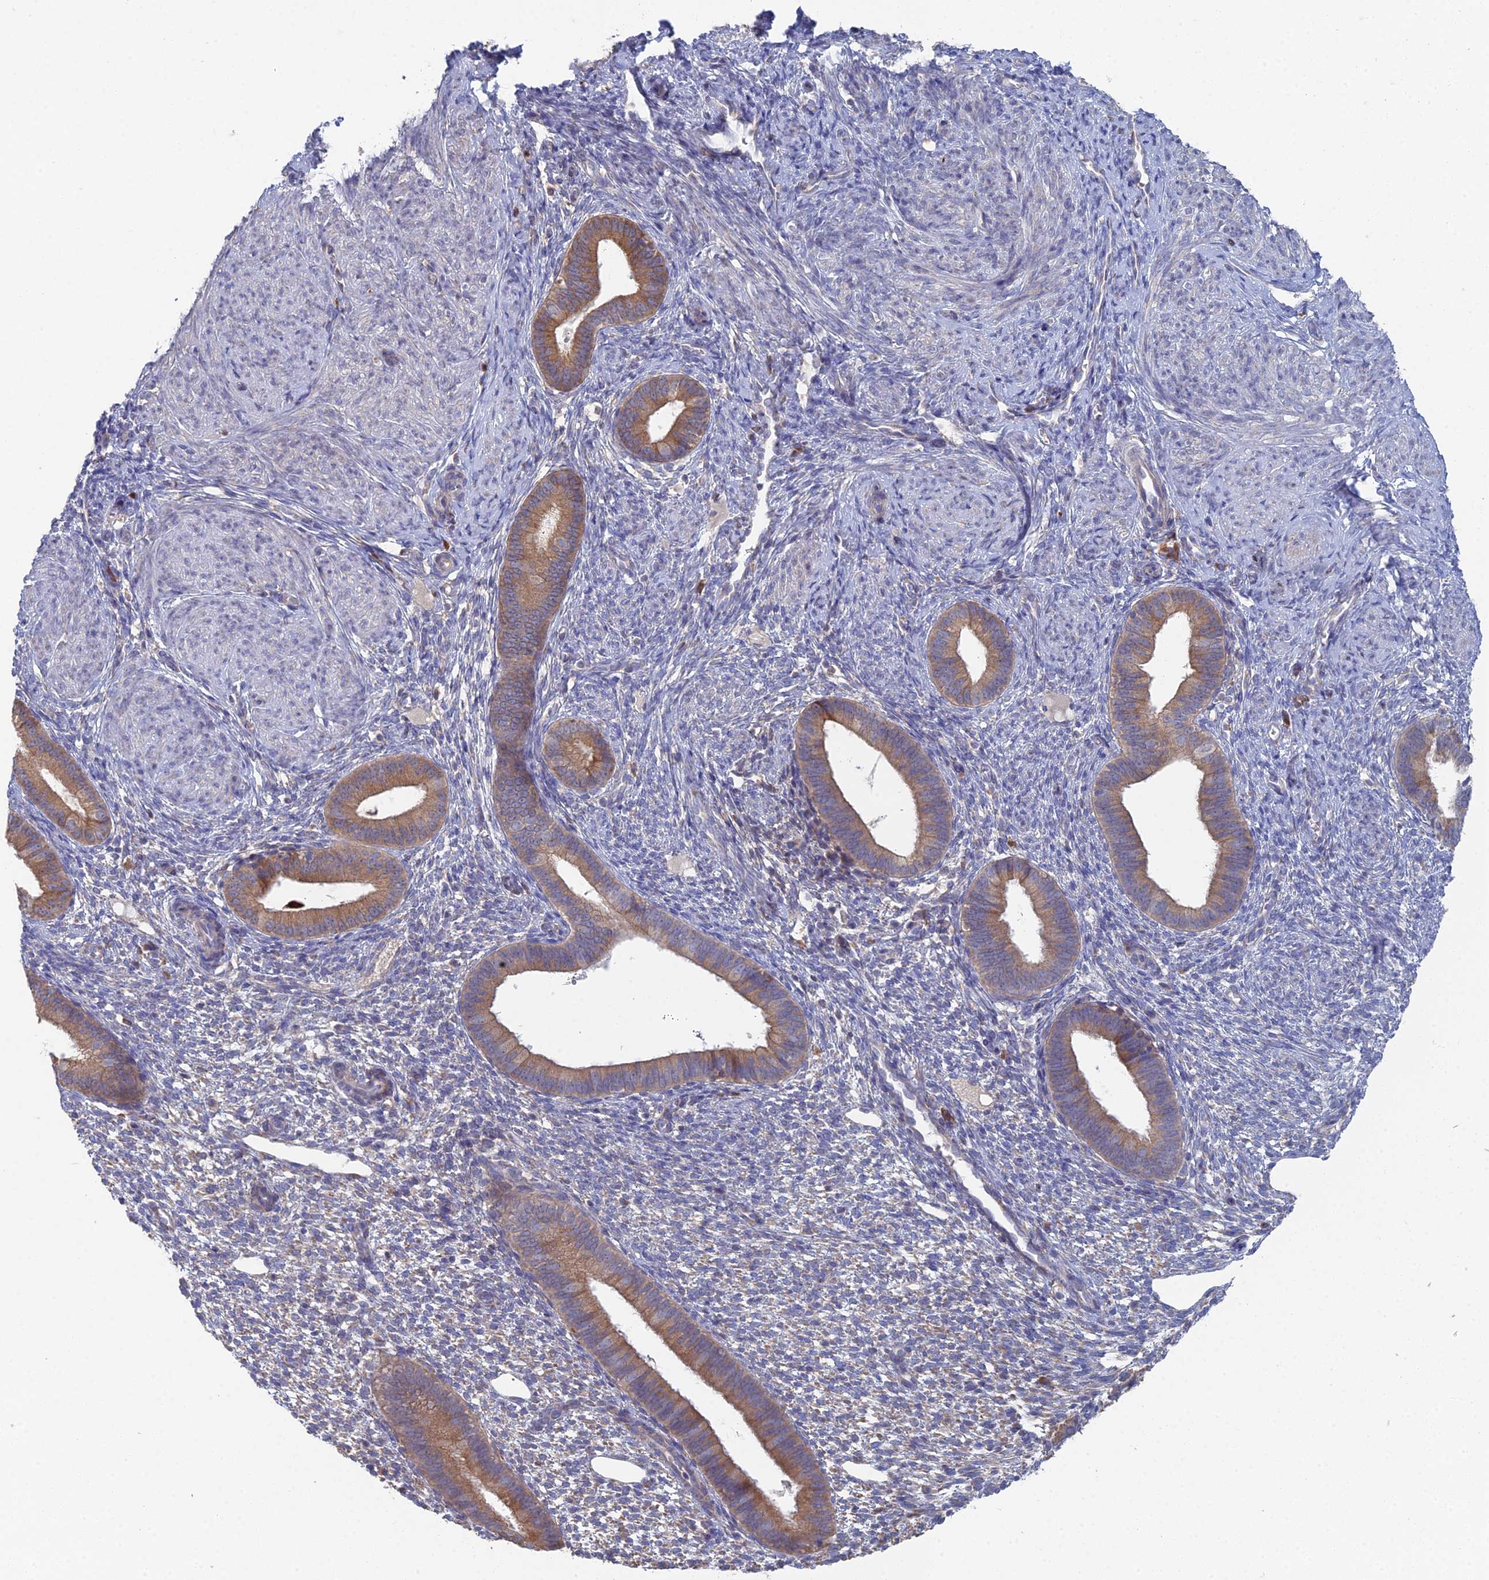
{"staining": {"intensity": "weak", "quantity": "<25%", "location": "cytoplasmic/membranous"}, "tissue": "endometrium", "cell_type": "Cells in endometrial stroma", "image_type": "normal", "snomed": [{"axis": "morphology", "description": "Normal tissue, NOS"}, {"axis": "topography", "description": "Endometrium"}], "caption": "The micrograph exhibits no staining of cells in endometrial stroma in unremarkable endometrium.", "gene": "TRAPPC6A", "patient": {"sex": "female", "age": 46}}